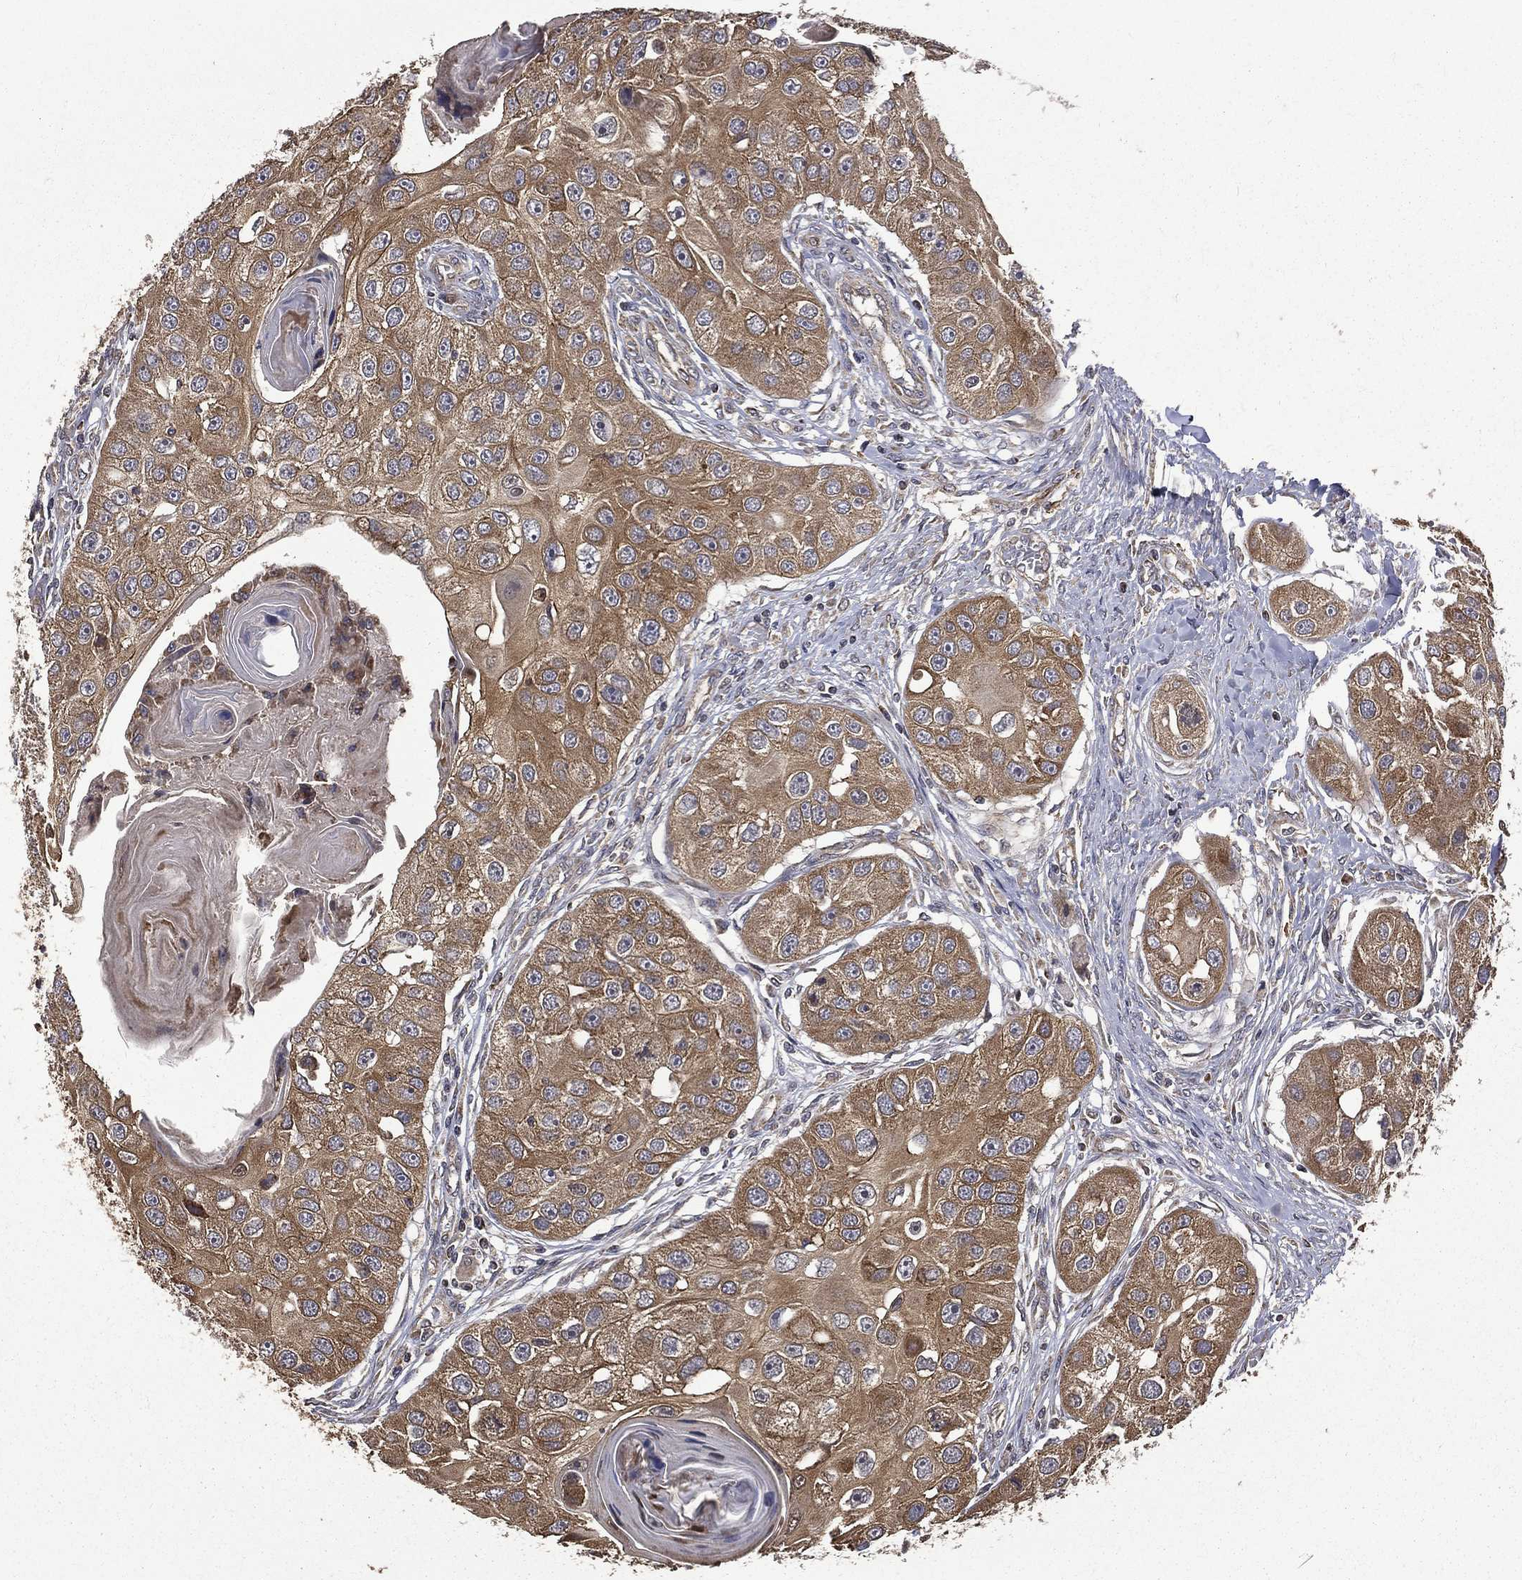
{"staining": {"intensity": "moderate", "quantity": ">75%", "location": "cytoplasmic/membranous"}, "tissue": "head and neck cancer", "cell_type": "Tumor cells", "image_type": "cancer", "snomed": [{"axis": "morphology", "description": "Normal tissue, NOS"}, {"axis": "morphology", "description": "Squamous cell carcinoma, NOS"}, {"axis": "topography", "description": "Skeletal muscle"}, {"axis": "topography", "description": "Head-Neck"}], "caption": "Immunohistochemistry (DAB (3,3'-diaminobenzidine)) staining of squamous cell carcinoma (head and neck) exhibits moderate cytoplasmic/membranous protein positivity in about >75% of tumor cells.", "gene": "RPGR", "patient": {"sex": "male", "age": 51}}